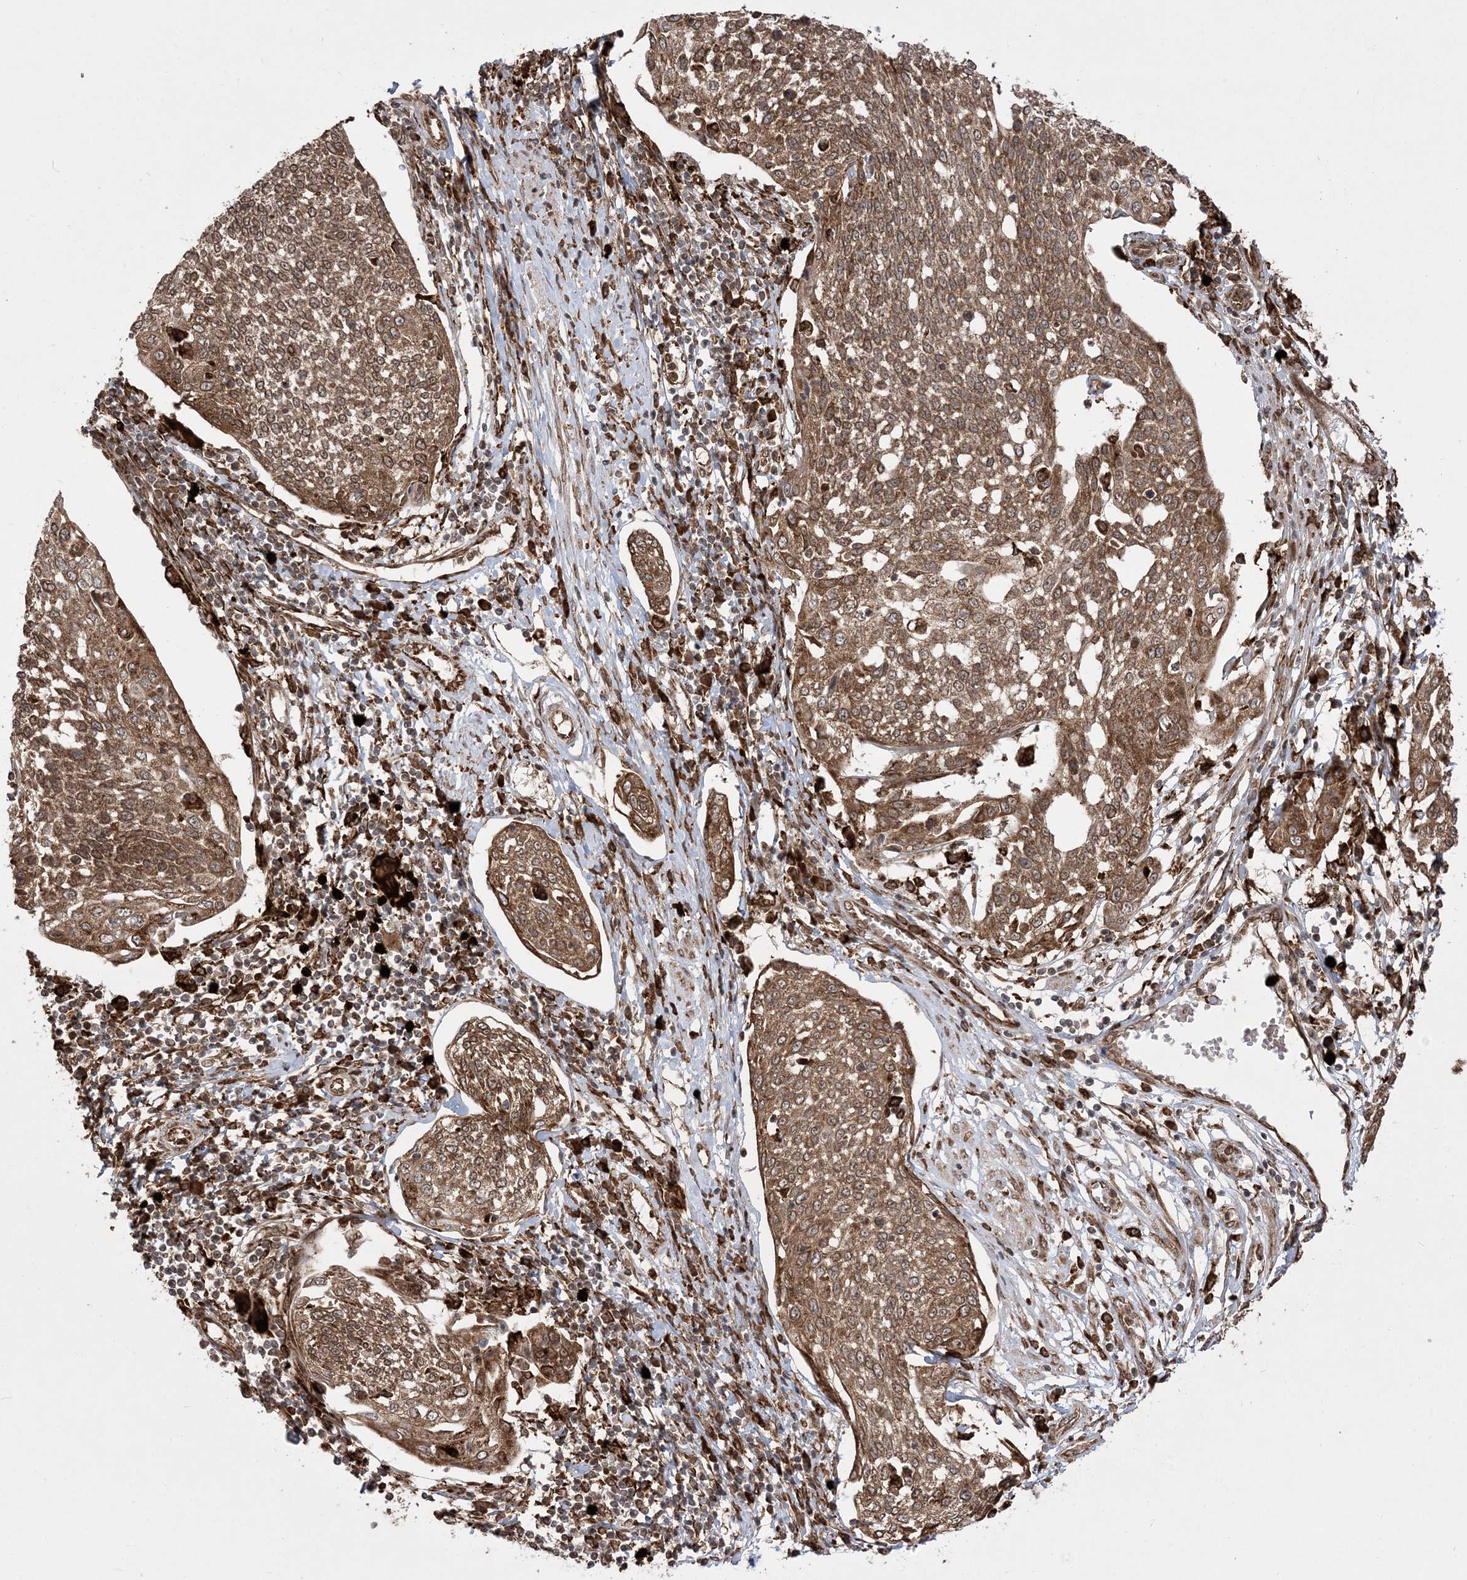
{"staining": {"intensity": "moderate", "quantity": ">75%", "location": "cytoplasmic/membranous,nuclear"}, "tissue": "cervical cancer", "cell_type": "Tumor cells", "image_type": "cancer", "snomed": [{"axis": "morphology", "description": "Squamous cell carcinoma, NOS"}, {"axis": "topography", "description": "Cervix"}], "caption": "Protein expression analysis of human cervical cancer (squamous cell carcinoma) reveals moderate cytoplasmic/membranous and nuclear staining in about >75% of tumor cells.", "gene": "EPC2", "patient": {"sex": "female", "age": 34}}